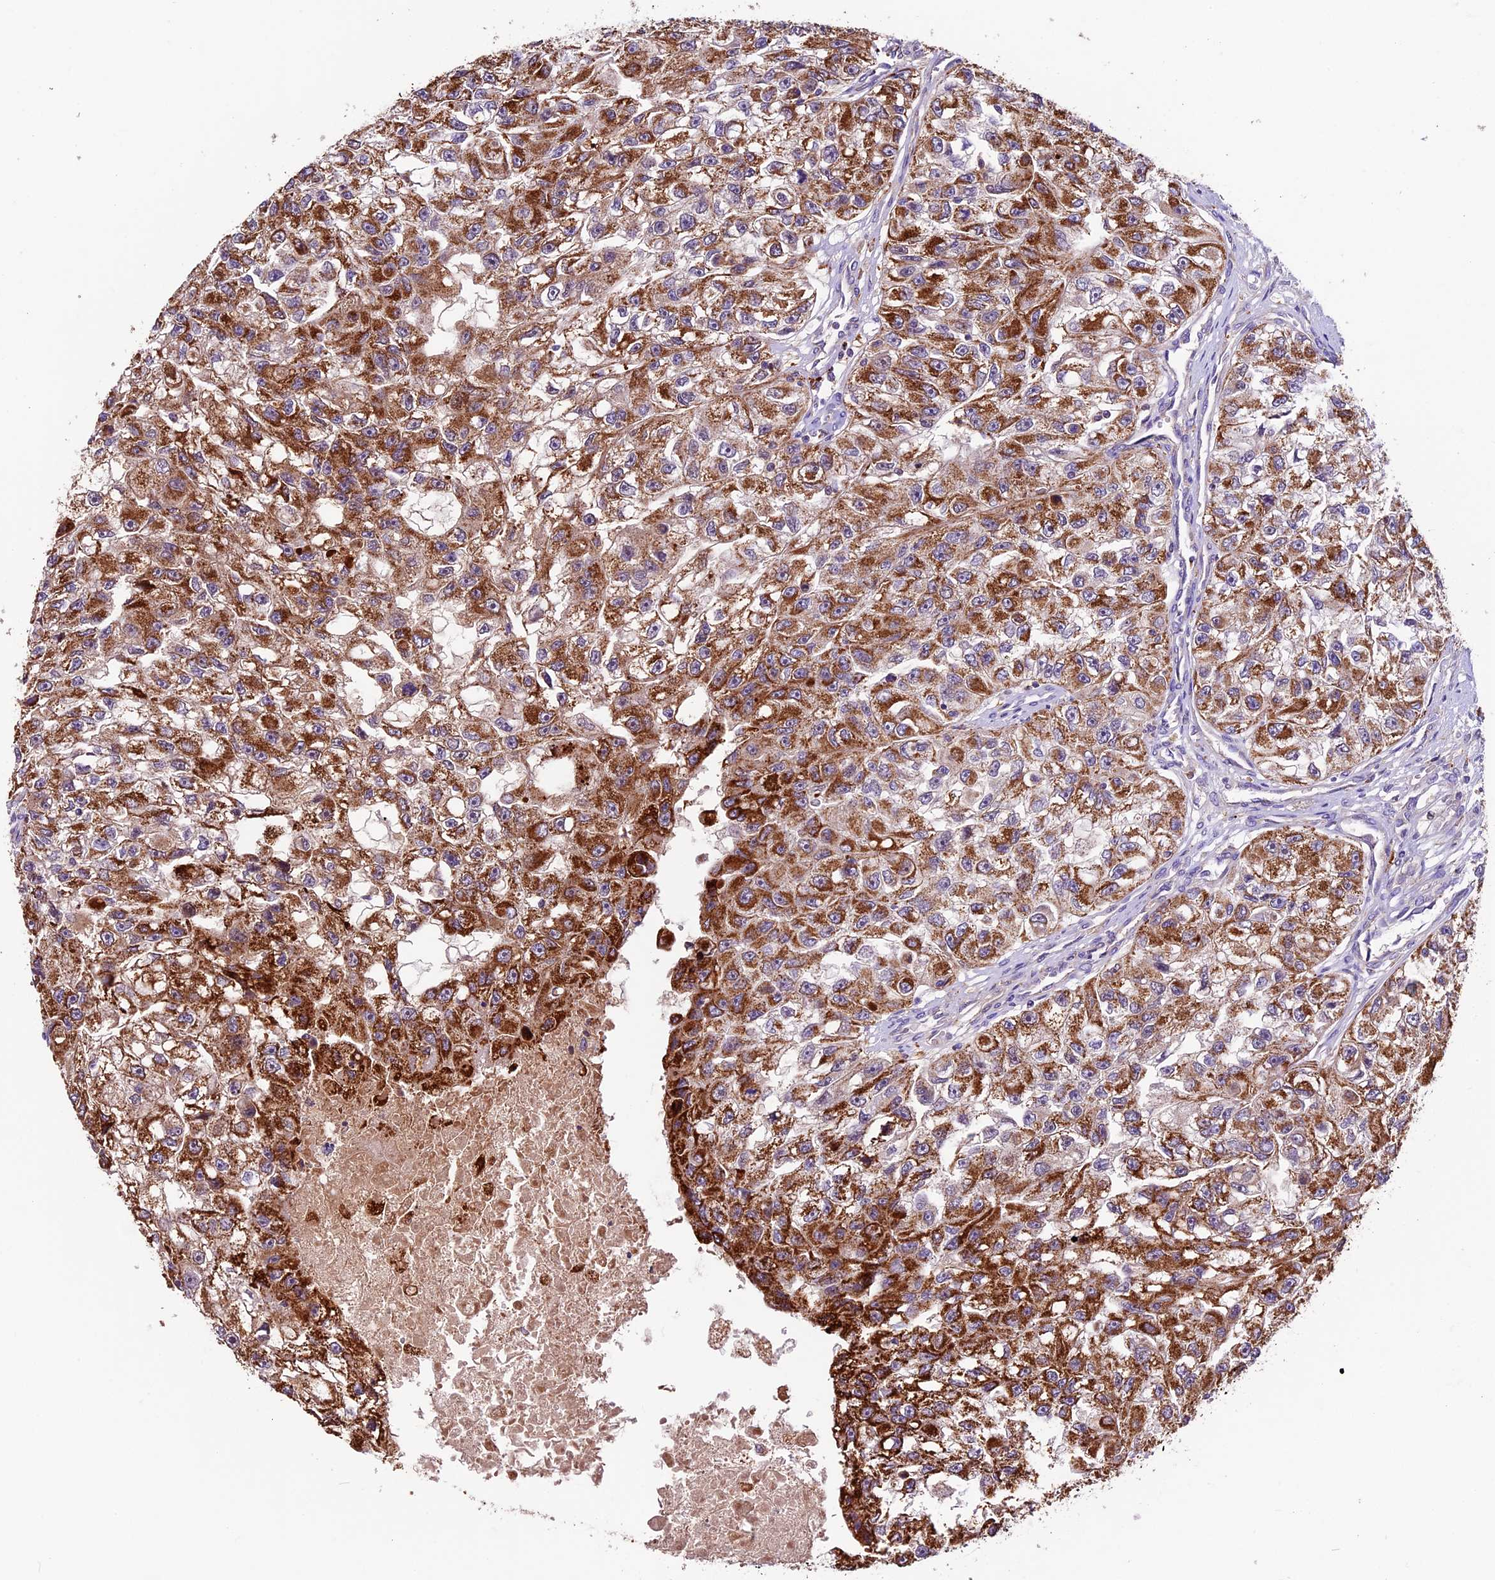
{"staining": {"intensity": "strong", "quantity": ">75%", "location": "cytoplasmic/membranous"}, "tissue": "renal cancer", "cell_type": "Tumor cells", "image_type": "cancer", "snomed": [{"axis": "morphology", "description": "Adenocarcinoma, NOS"}, {"axis": "topography", "description": "Kidney"}], "caption": "There is high levels of strong cytoplasmic/membranous expression in tumor cells of adenocarcinoma (renal), as demonstrated by immunohistochemical staining (brown color).", "gene": "METTL22", "patient": {"sex": "male", "age": 63}}